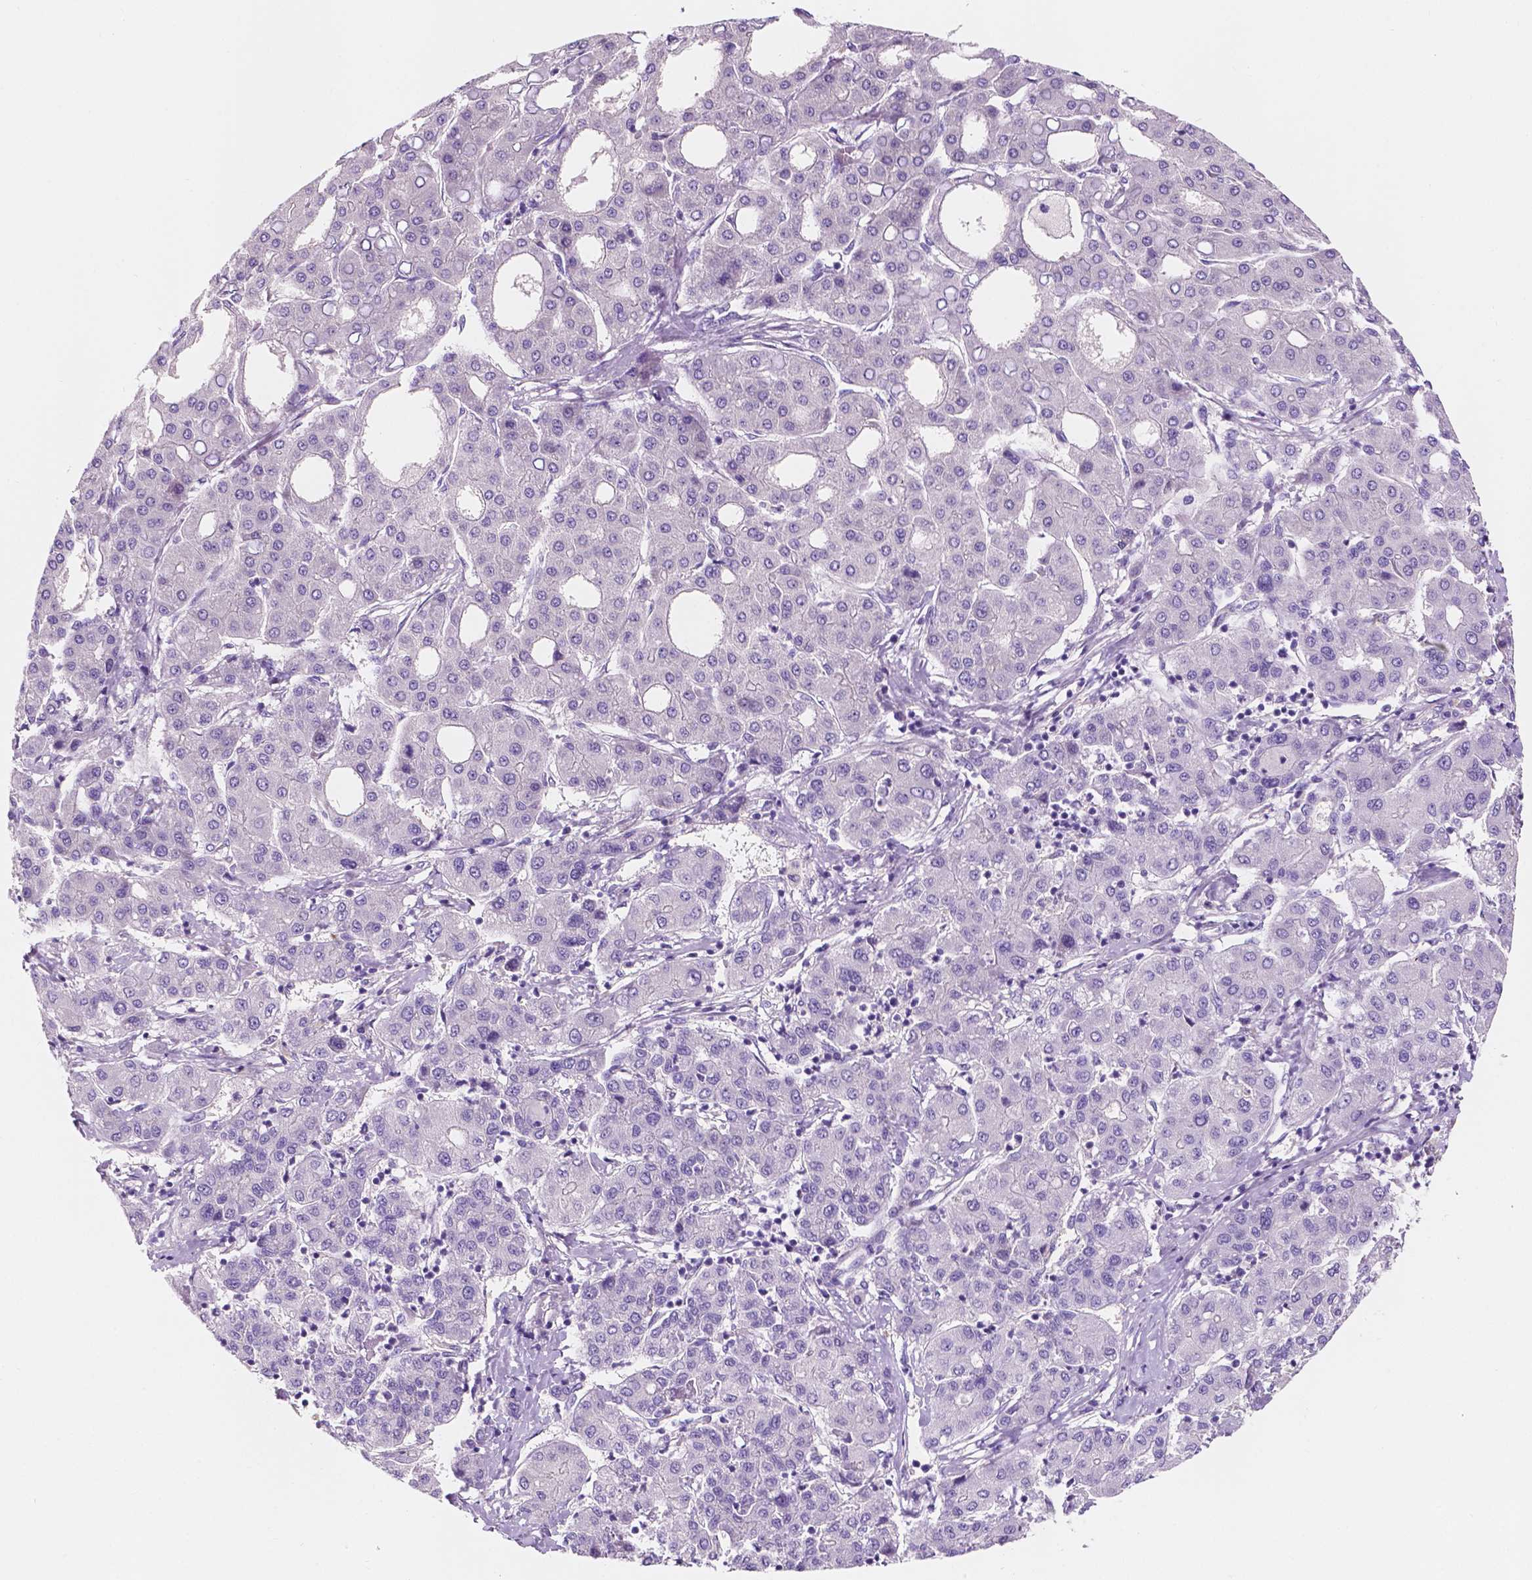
{"staining": {"intensity": "negative", "quantity": "none", "location": "none"}, "tissue": "liver cancer", "cell_type": "Tumor cells", "image_type": "cancer", "snomed": [{"axis": "morphology", "description": "Carcinoma, Hepatocellular, NOS"}, {"axis": "topography", "description": "Liver"}], "caption": "An IHC image of hepatocellular carcinoma (liver) is shown. There is no staining in tumor cells of hepatocellular carcinoma (liver).", "gene": "SIRT2", "patient": {"sex": "male", "age": 65}}